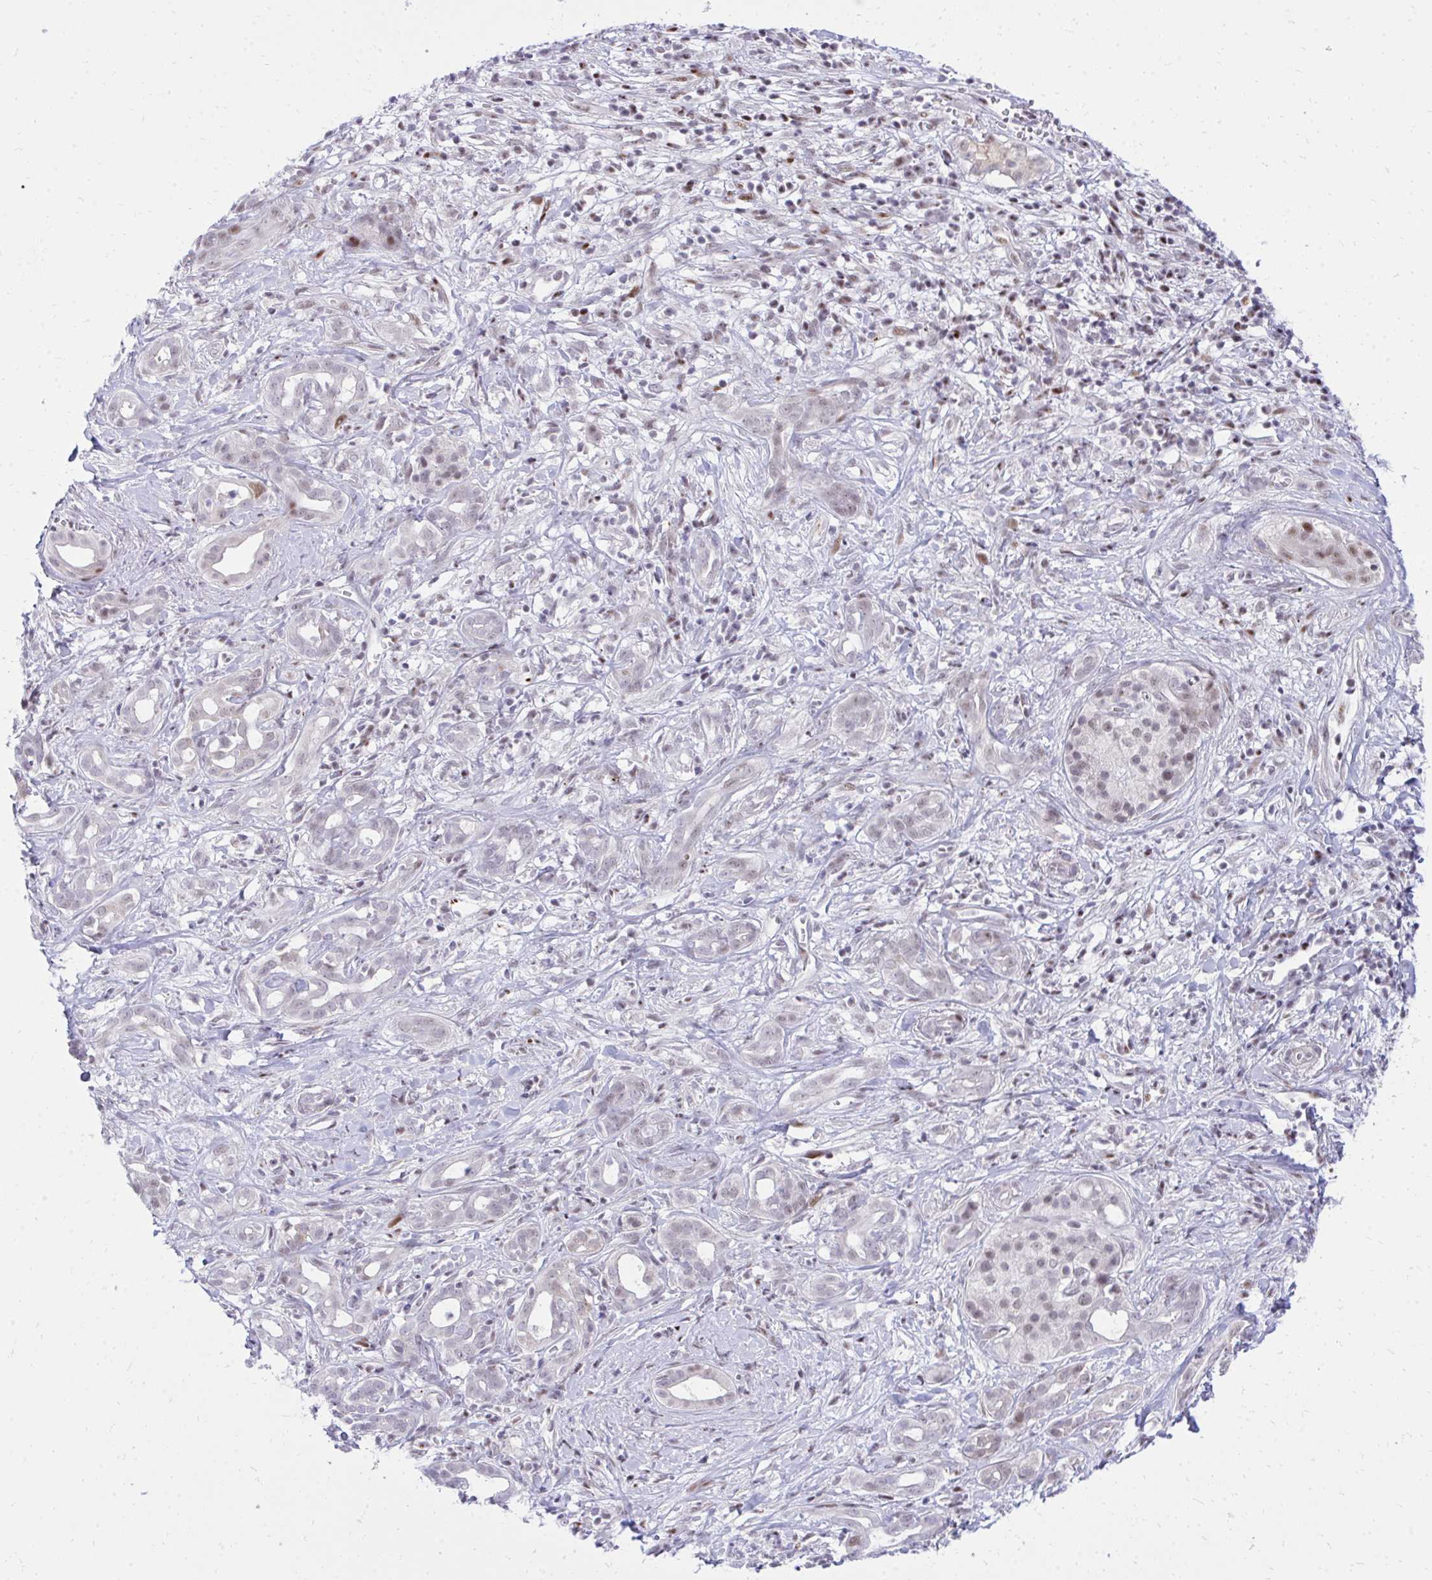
{"staining": {"intensity": "negative", "quantity": "none", "location": "none"}, "tissue": "pancreatic cancer", "cell_type": "Tumor cells", "image_type": "cancer", "snomed": [{"axis": "morphology", "description": "Adenocarcinoma, NOS"}, {"axis": "topography", "description": "Pancreas"}], "caption": "Tumor cells show no significant protein staining in pancreatic cancer. Nuclei are stained in blue.", "gene": "C14orf39", "patient": {"sex": "male", "age": 61}}